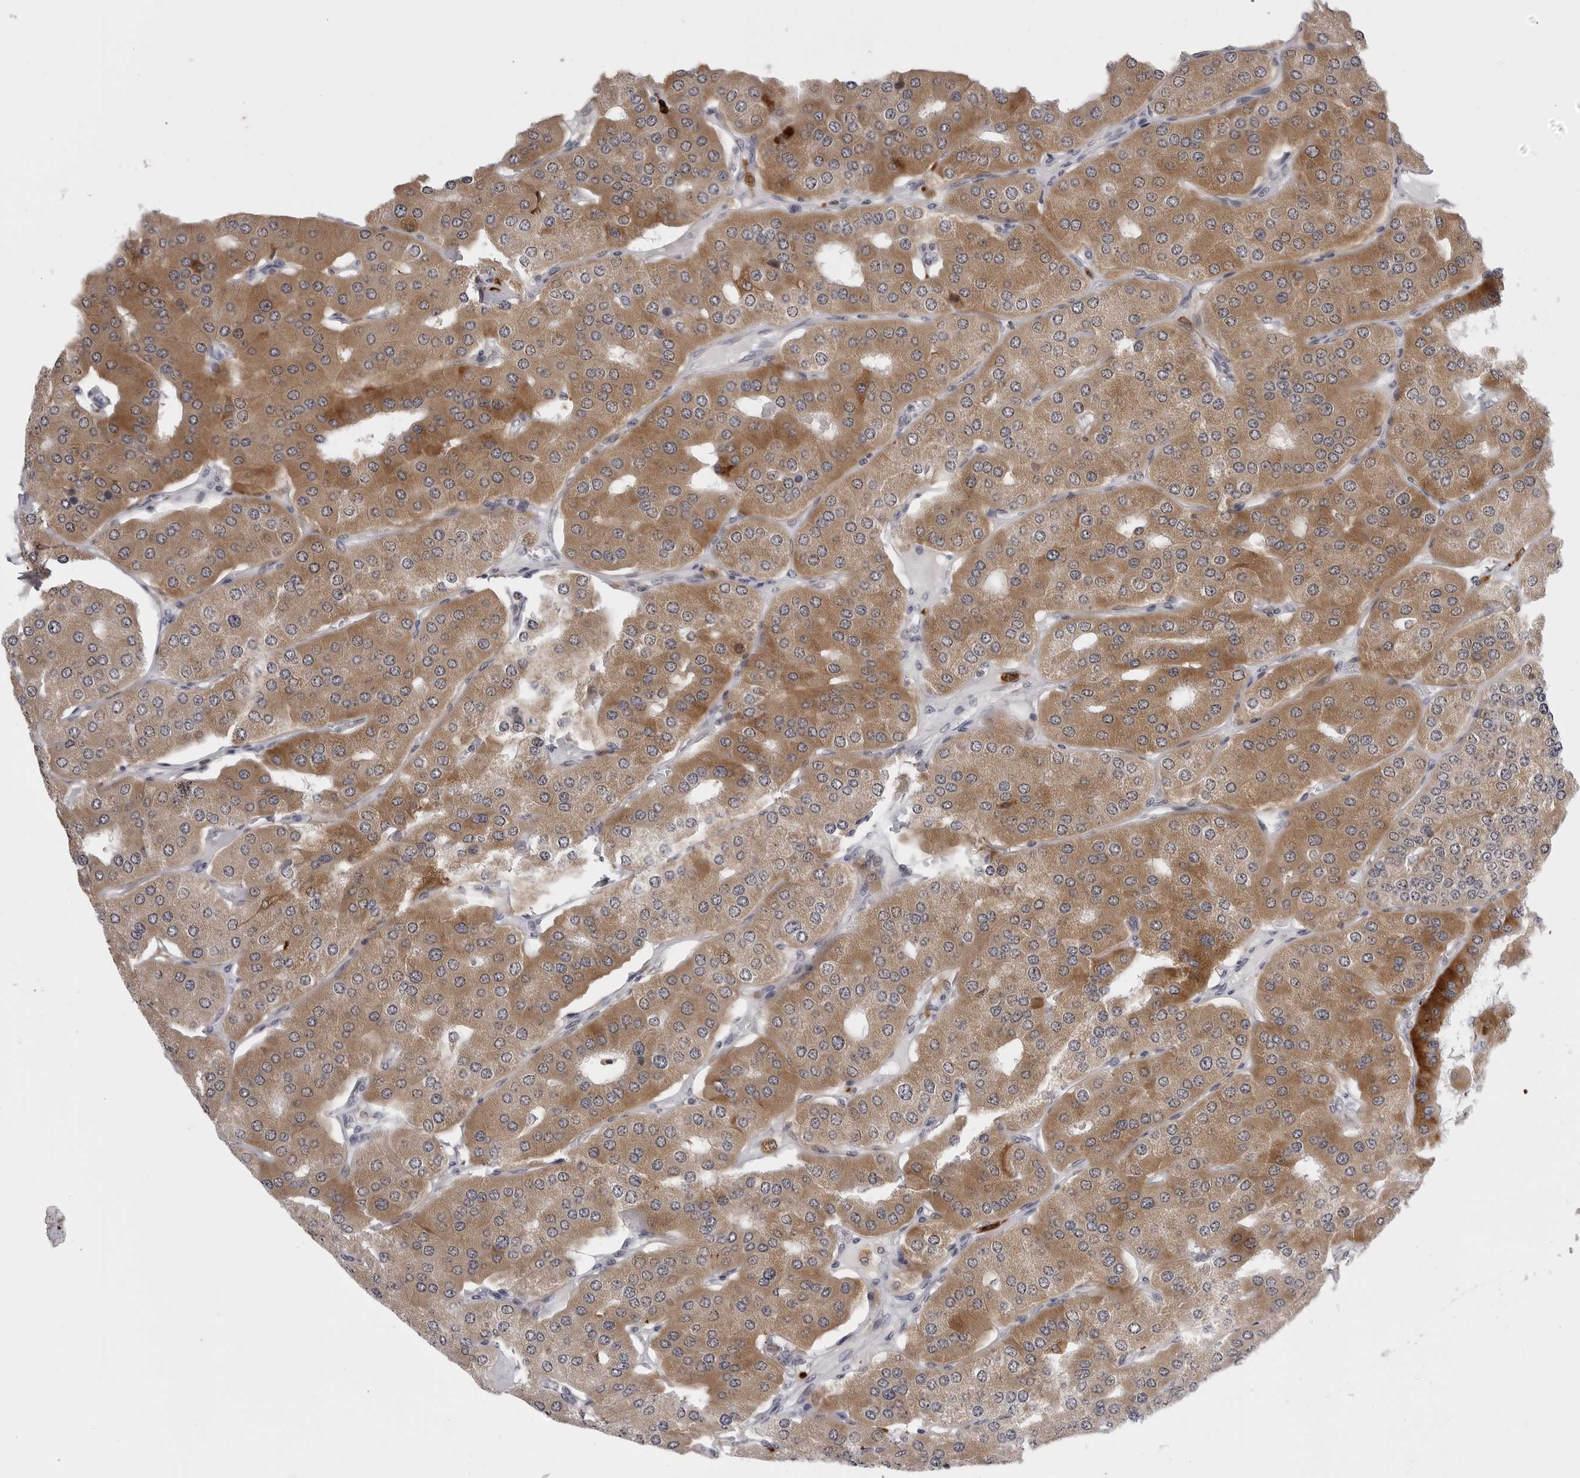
{"staining": {"intensity": "moderate", "quantity": "25%-75%", "location": "cytoplasmic/membranous,nuclear"}, "tissue": "parathyroid gland", "cell_type": "Glandular cells", "image_type": "normal", "snomed": [{"axis": "morphology", "description": "Normal tissue, NOS"}, {"axis": "morphology", "description": "Adenoma, NOS"}, {"axis": "topography", "description": "Parathyroid gland"}], "caption": "DAB immunohistochemical staining of benign parathyroid gland demonstrates moderate cytoplasmic/membranous,nuclear protein positivity in approximately 25%-75% of glandular cells. The staining is performed using DAB (3,3'-diaminobenzidine) brown chromogen to label protein expression. The nuclei are counter-stained blue using hematoxylin.", "gene": "CDK20", "patient": {"sex": "female", "age": 86}}